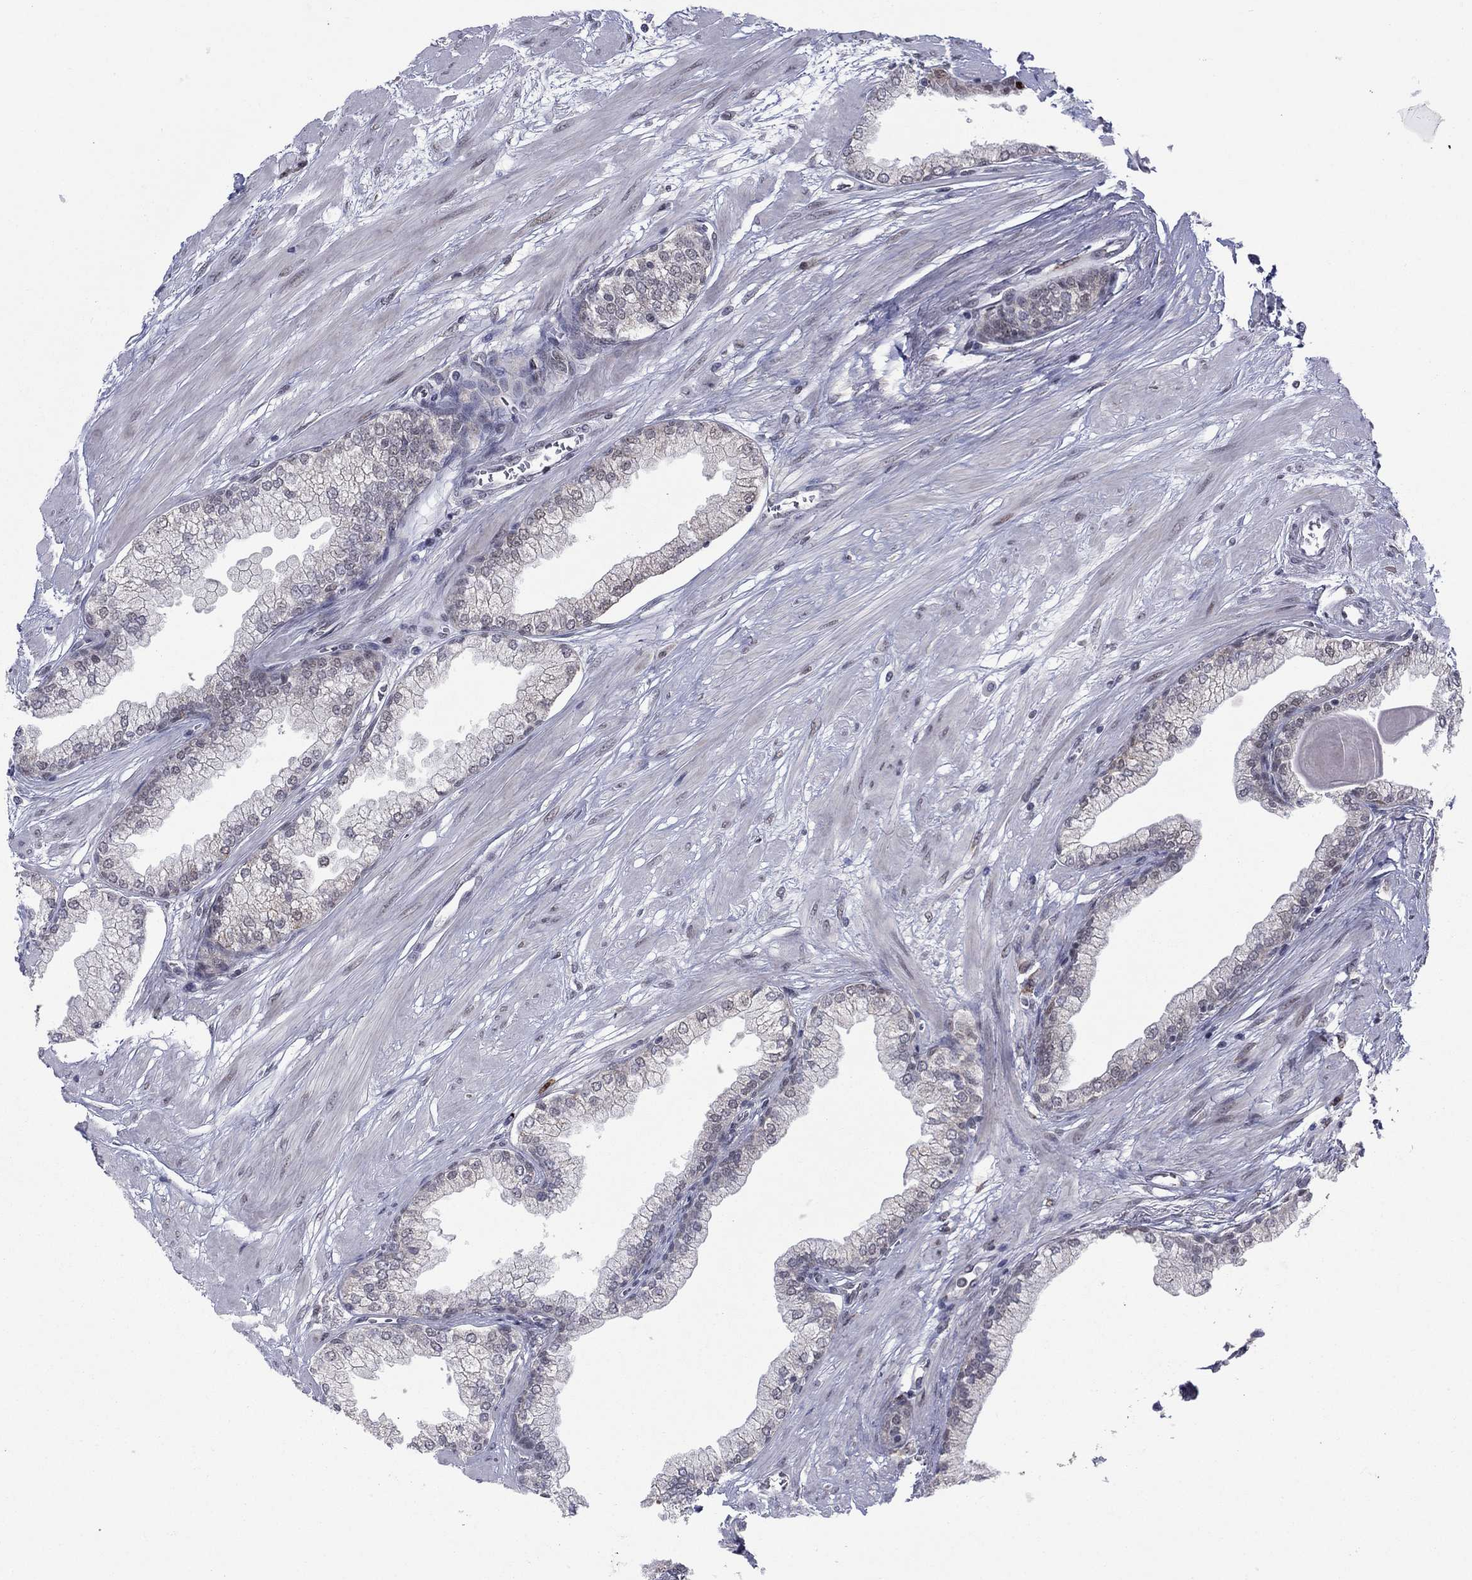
{"staining": {"intensity": "negative", "quantity": "none", "location": "none"}, "tissue": "prostate cancer", "cell_type": "Tumor cells", "image_type": "cancer", "snomed": [{"axis": "morphology", "description": "Adenocarcinoma, NOS"}, {"axis": "topography", "description": "Prostate and seminal vesicle, NOS"}, {"axis": "topography", "description": "Prostate"}], "caption": "Immunohistochemistry image of prostate cancer (adenocarcinoma) stained for a protein (brown), which reveals no positivity in tumor cells. Brightfield microscopy of IHC stained with DAB (3,3'-diaminobenzidine) (brown) and hematoxylin (blue), captured at high magnification.", "gene": "CDCA5", "patient": {"sex": "male", "age": 69}}